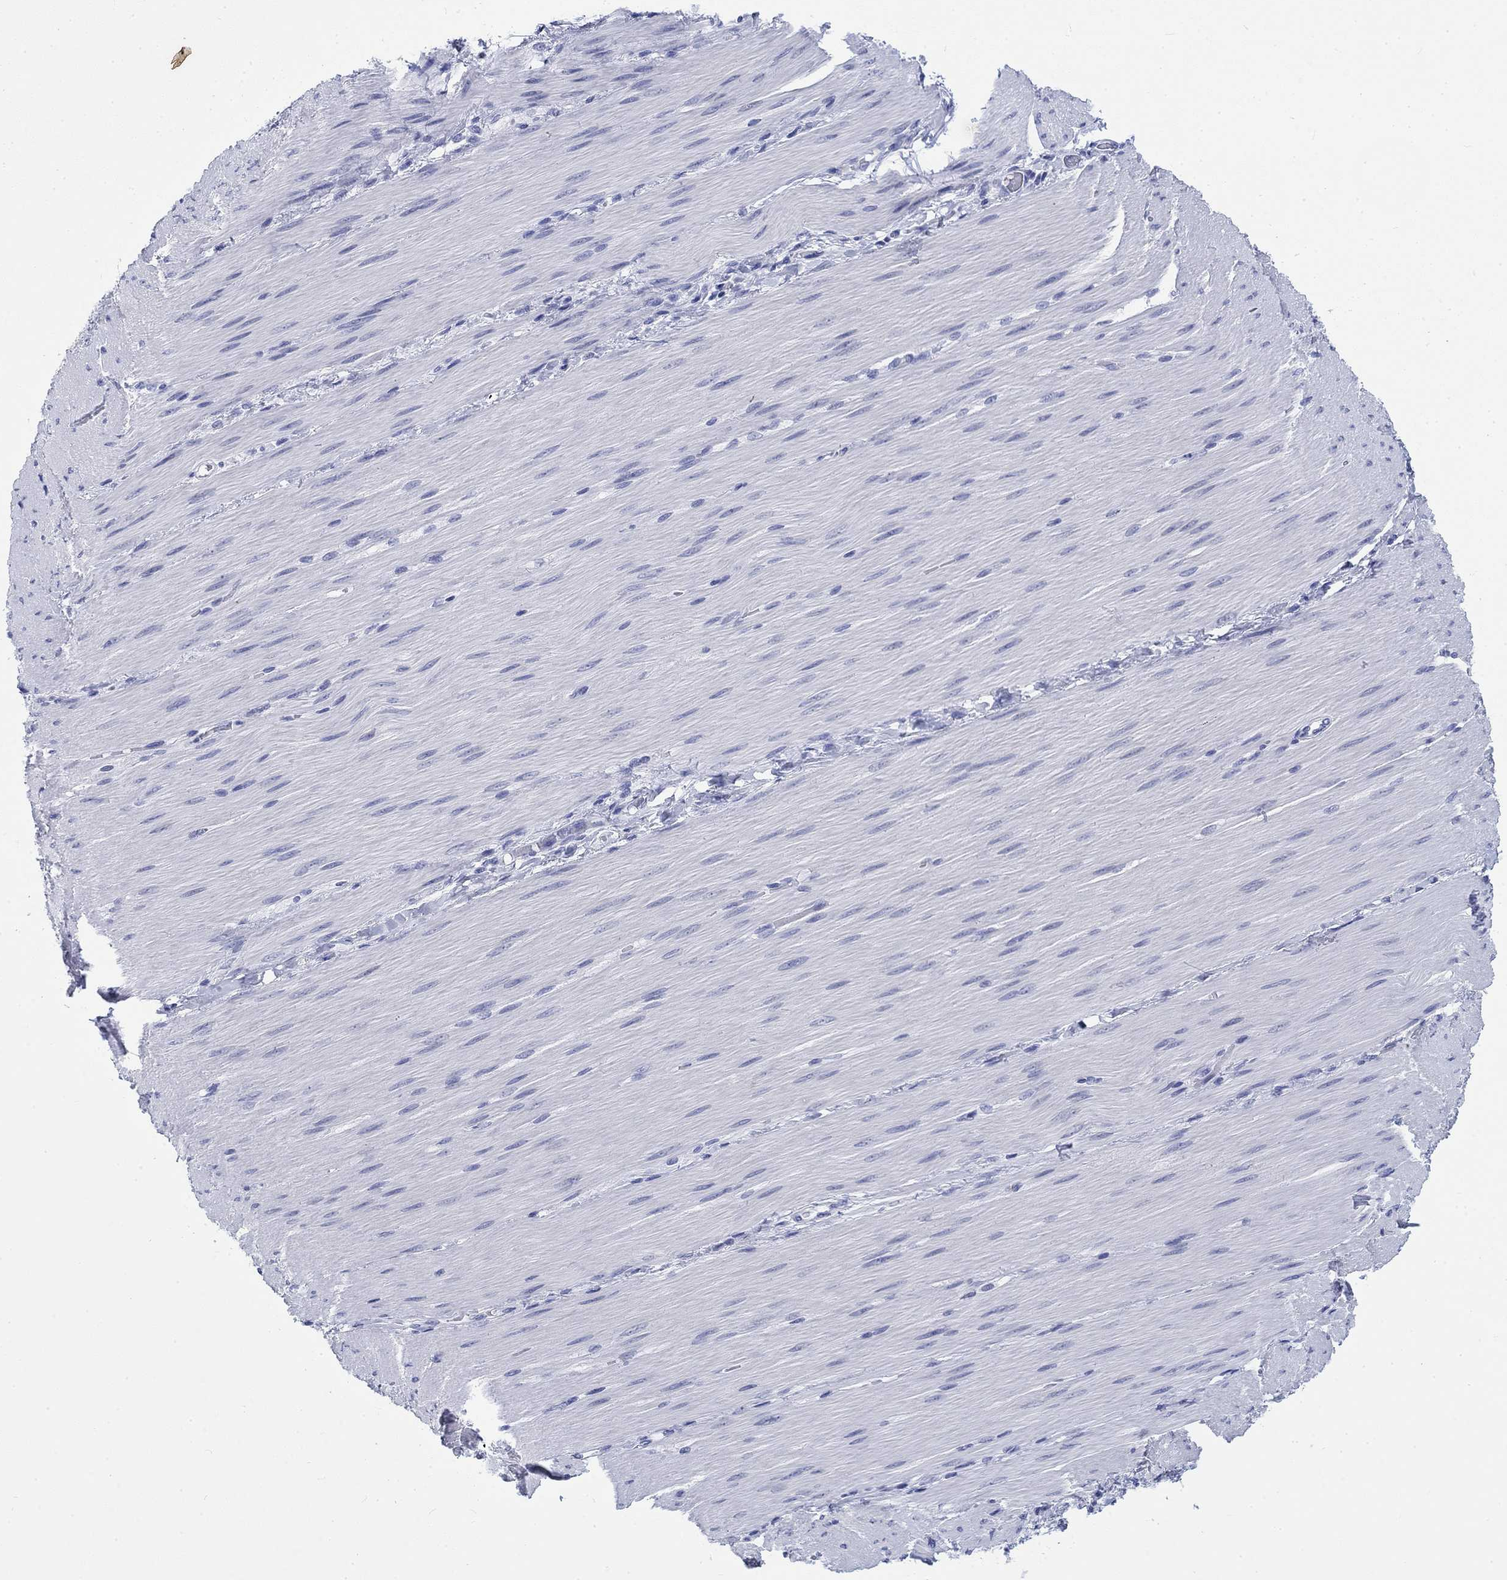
{"staining": {"intensity": "negative", "quantity": "none", "location": "none"}, "tissue": "adipose tissue", "cell_type": "Adipocytes", "image_type": "normal", "snomed": [{"axis": "morphology", "description": "Normal tissue, NOS"}, {"axis": "topography", "description": "Smooth muscle"}, {"axis": "topography", "description": "Duodenum"}, {"axis": "topography", "description": "Peripheral nerve tissue"}], "caption": "IHC photomicrograph of unremarkable human adipose tissue stained for a protein (brown), which demonstrates no expression in adipocytes.", "gene": "KRT76", "patient": {"sex": "female", "age": 61}}